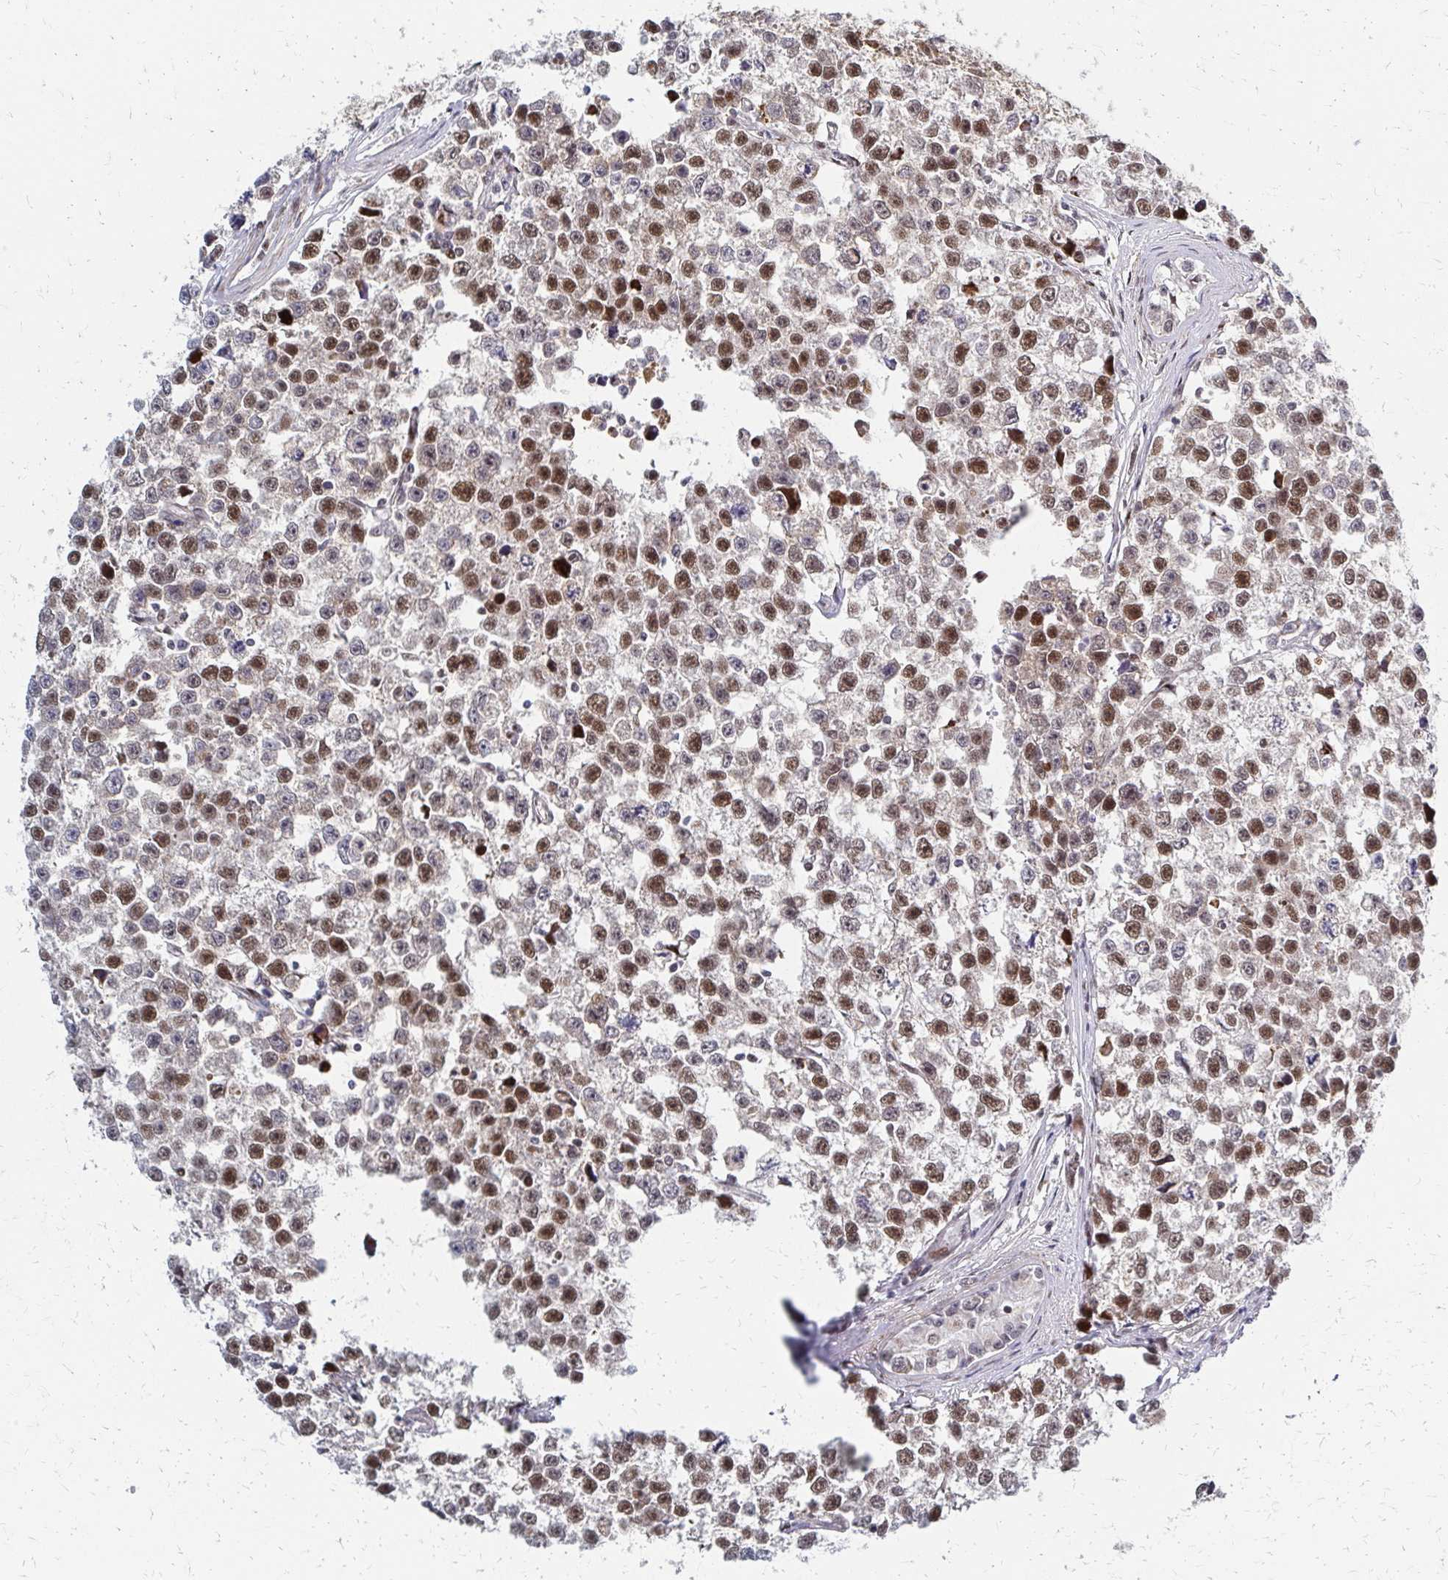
{"staining": {"intensity": "moderate", "quantity": ">75%", "location": "nuclear"}, "tissue": "testis cancer", "cell_type": "Tumor cells", "image_type": "cancer", "snomed": [{"axis": "morphology", "description": "Seminoma, NOS"}, {"axis": "topography", "description": "Testis"}], "caption": "IHC staining of seminoma (testis), which reveals medium levels of moderate nuclear expression in about >75% of tumor cells indicating moderate nuclear protein staining. The staining was performed using DAB (brown) for protein detection and nuclei were counterstained in hematoxylin (blue).", "gene": "PSMD7", "patient": {"sex": "male", "age": 26}}